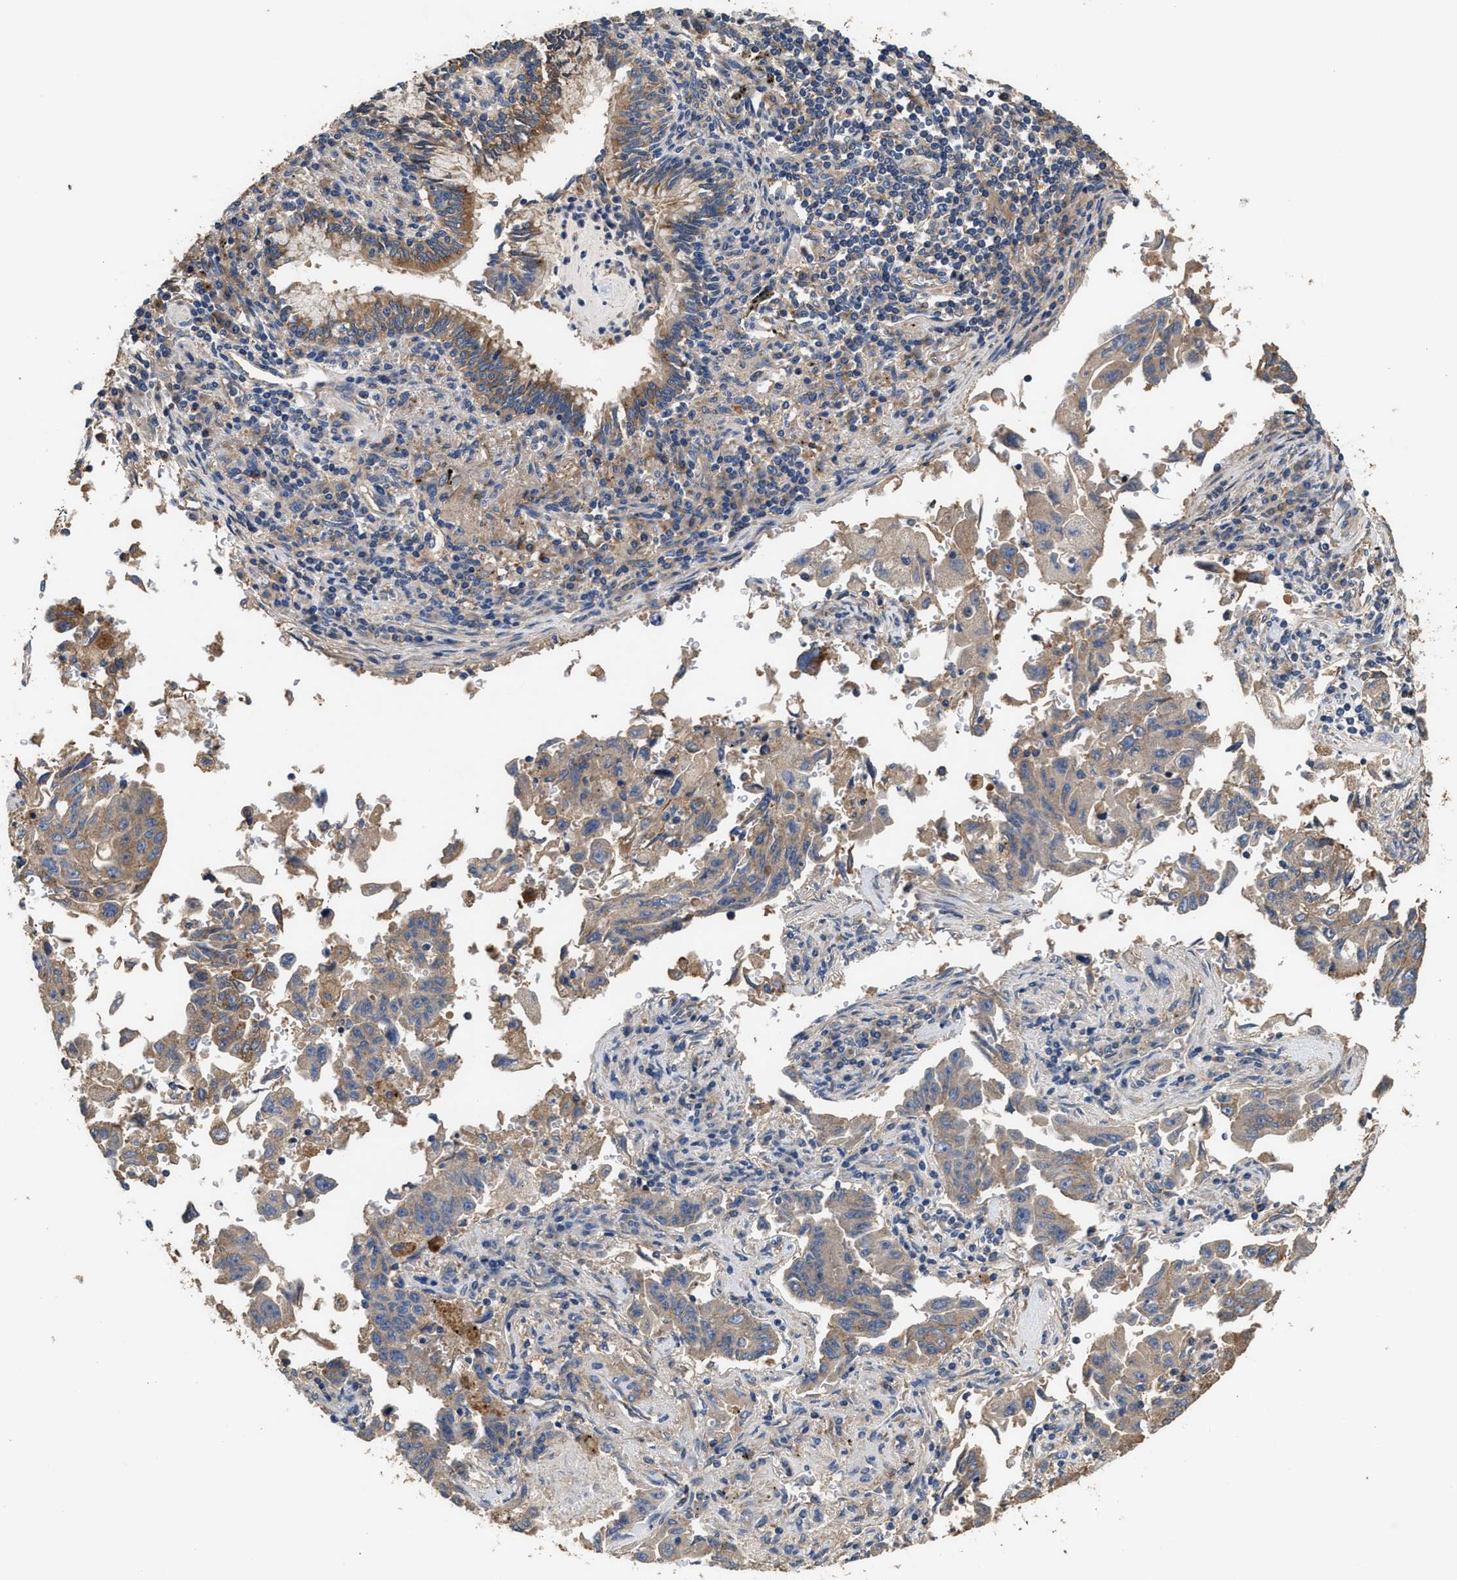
{"staining": {"intensity": "moderate", "quantity": ">75%", "location": "cytoplasmic/membranous"}, "tissue": "lung cancer", "cell_type": "Tumor cells", "image_type": "cancer", "snomed": [{"axis": "morphology", "description": "Adenocarcinoma, NOS"}, {"axis": "topography", "description": "Lung"}], "caption": "Immunohistochemistry (IHC) of adenocarcinoma (lung) shows medium levels of moderate cytoplasmic/membranous positivity in approximately >75% of tumor cells.", "gene": "KLB", "patient": {"sex": "female", "age": 51}}